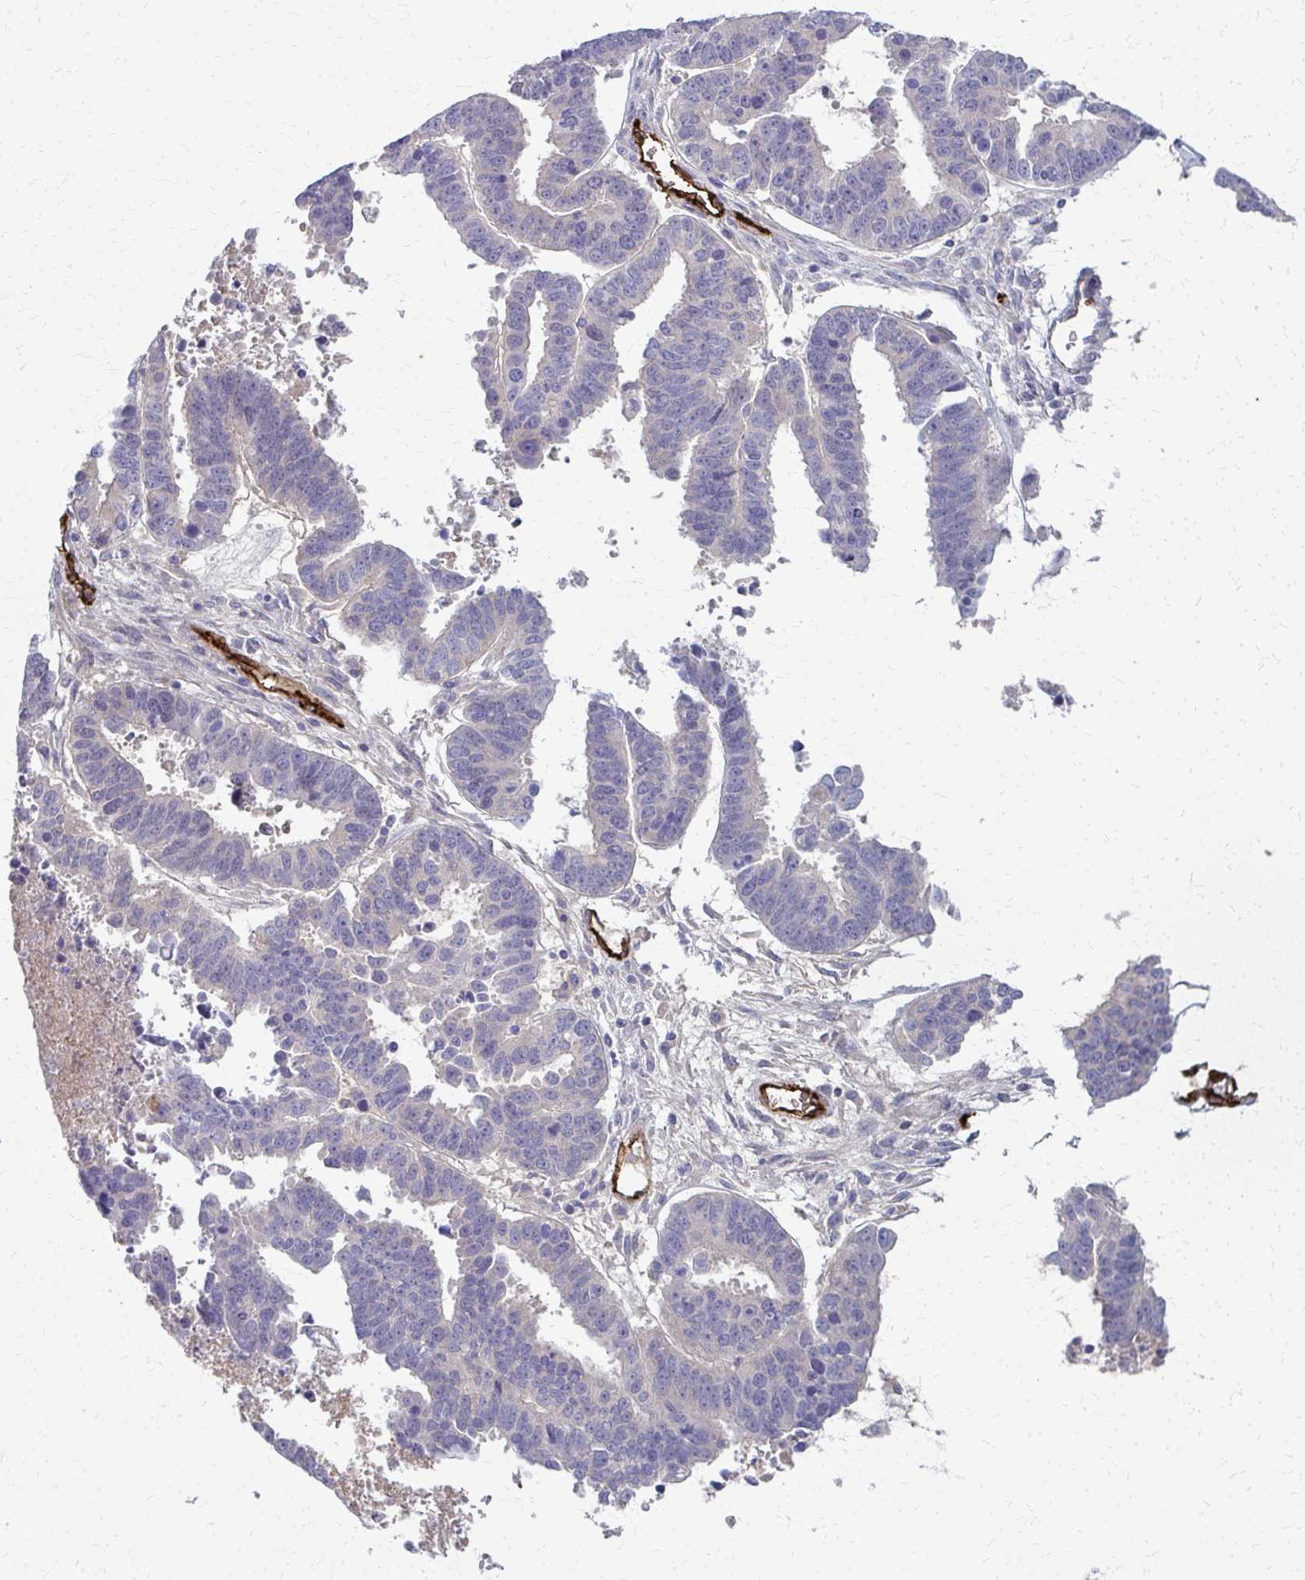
{"staining": {"intensity": "negative", "quantity": "none", "location": "none"}, "tissue": "ovarian cancer", "cell_type": "Tumor cells", "image_type": "cancer", "snomed": [{"axis": "morphology", "description": "Carcinoma, endometroid"}, {"axis": "morphology", "description": "Cystadenocarcinoma, serous, NOS"}, {"axis": "topography", "description": "Ovary"}], "caption": "The micrograph demonstrates no significant staining in tumor cells of ovarian endometroid carcinoma.", "gene": "ADIPOQ", "patient": {"sex": "female", "age": 45}}